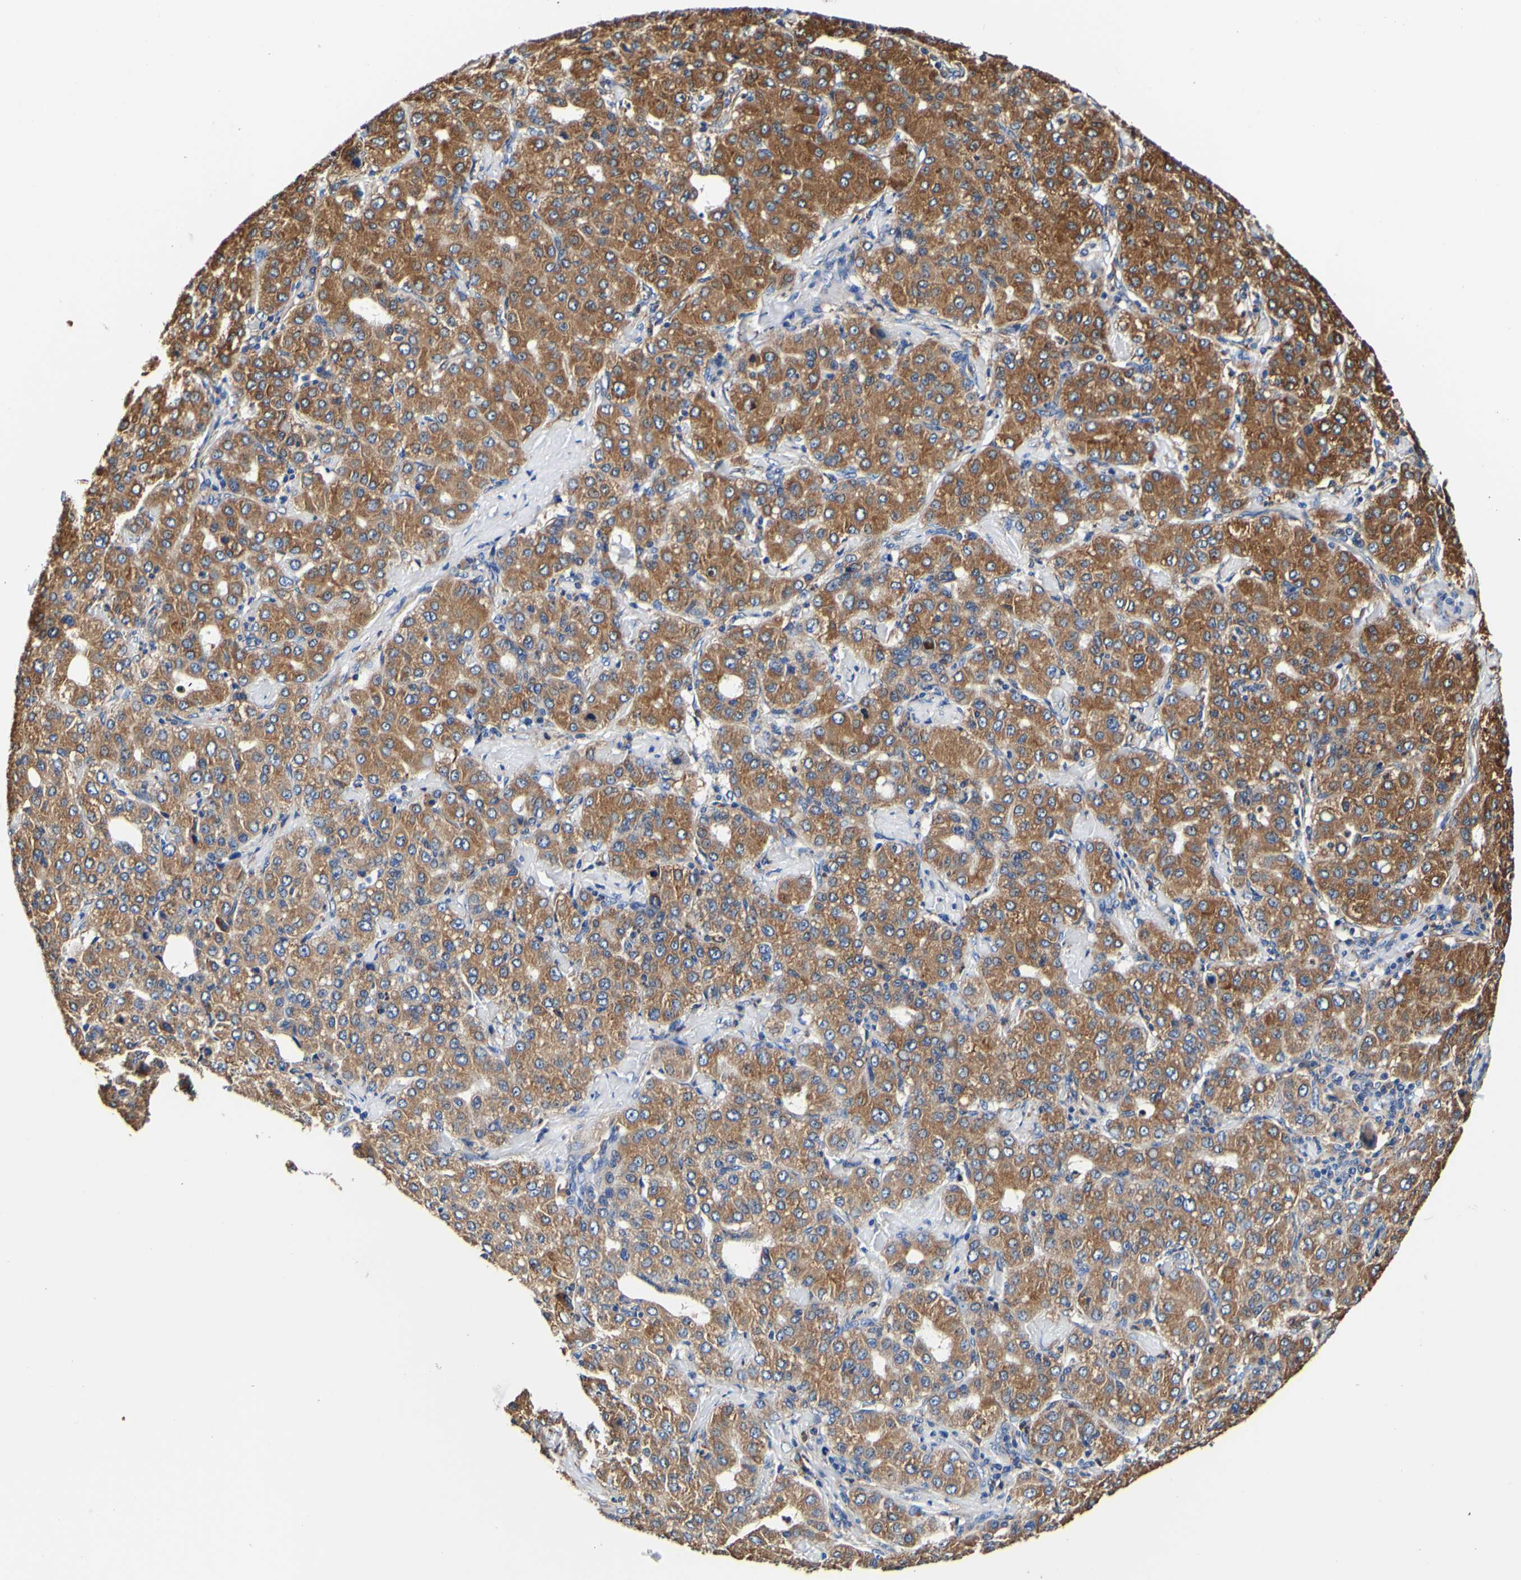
{"staining": {"intensity": "moderate", "quantity": ">75%", "location": "cytoplasmic/membranous"}, "tissue": "liver cancer", "cell_type": "Tumor cells", "image_type": "cancer", "snomed": [{"axis": "morphology", "description": "Carcinoma, Hepatocellular, NOS"}, {"axis": "topography", "description": "Liver"}], "caption": "A micrograph of human liver hepatocellular carcinoma stained for a protein reveals moderate cytoplasmic/membranous brown staining in tumor cells. The staining was performed using DAB, with brown indicating positive protein expression. Nuclei are stained blue with hematoxylin.", "gene": "P4HB", "patient": {"sex": "male", "age": 65}}